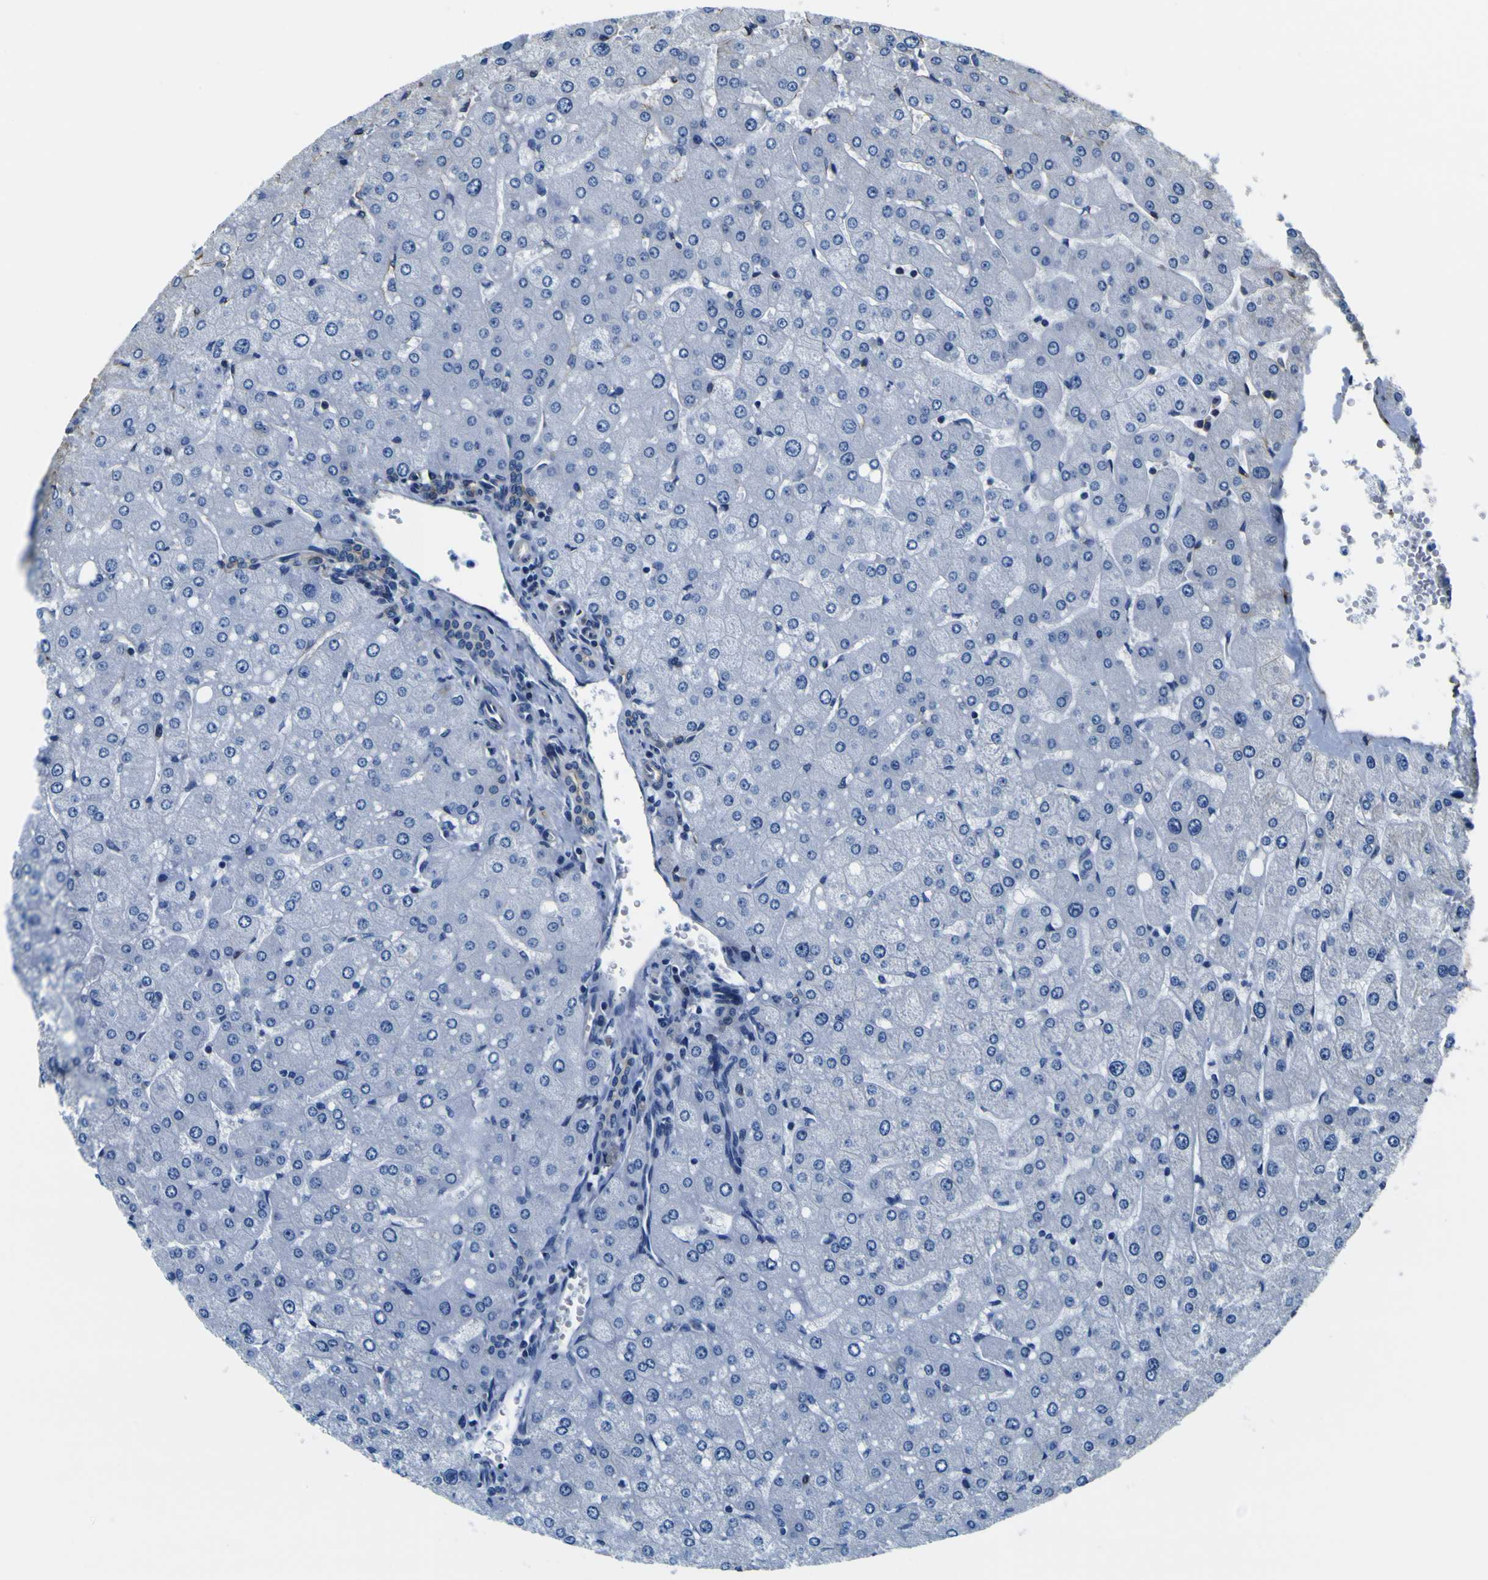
{"staining": {"intensity": "weak", "quantity": "25%-75%", "location": "cytoplasmic/membranous"}, "tissue": "liver", "cell_type": "Cholangiocytes", "image_type": "normal", "snomed": [{"axis": "morphology", "description": "Normal tissue, NOS"}, {"axis": "topography", "description": "Liver"}], "caption": "High-power microscopy captured an IHC histopathology image of benign liver, revealing weak cytoplasmic/membranous expression in approximately 25%-75% of cholangiocytes.", "gene": "TUBA1B", "patient": {"sex": "male", "age": 55}}